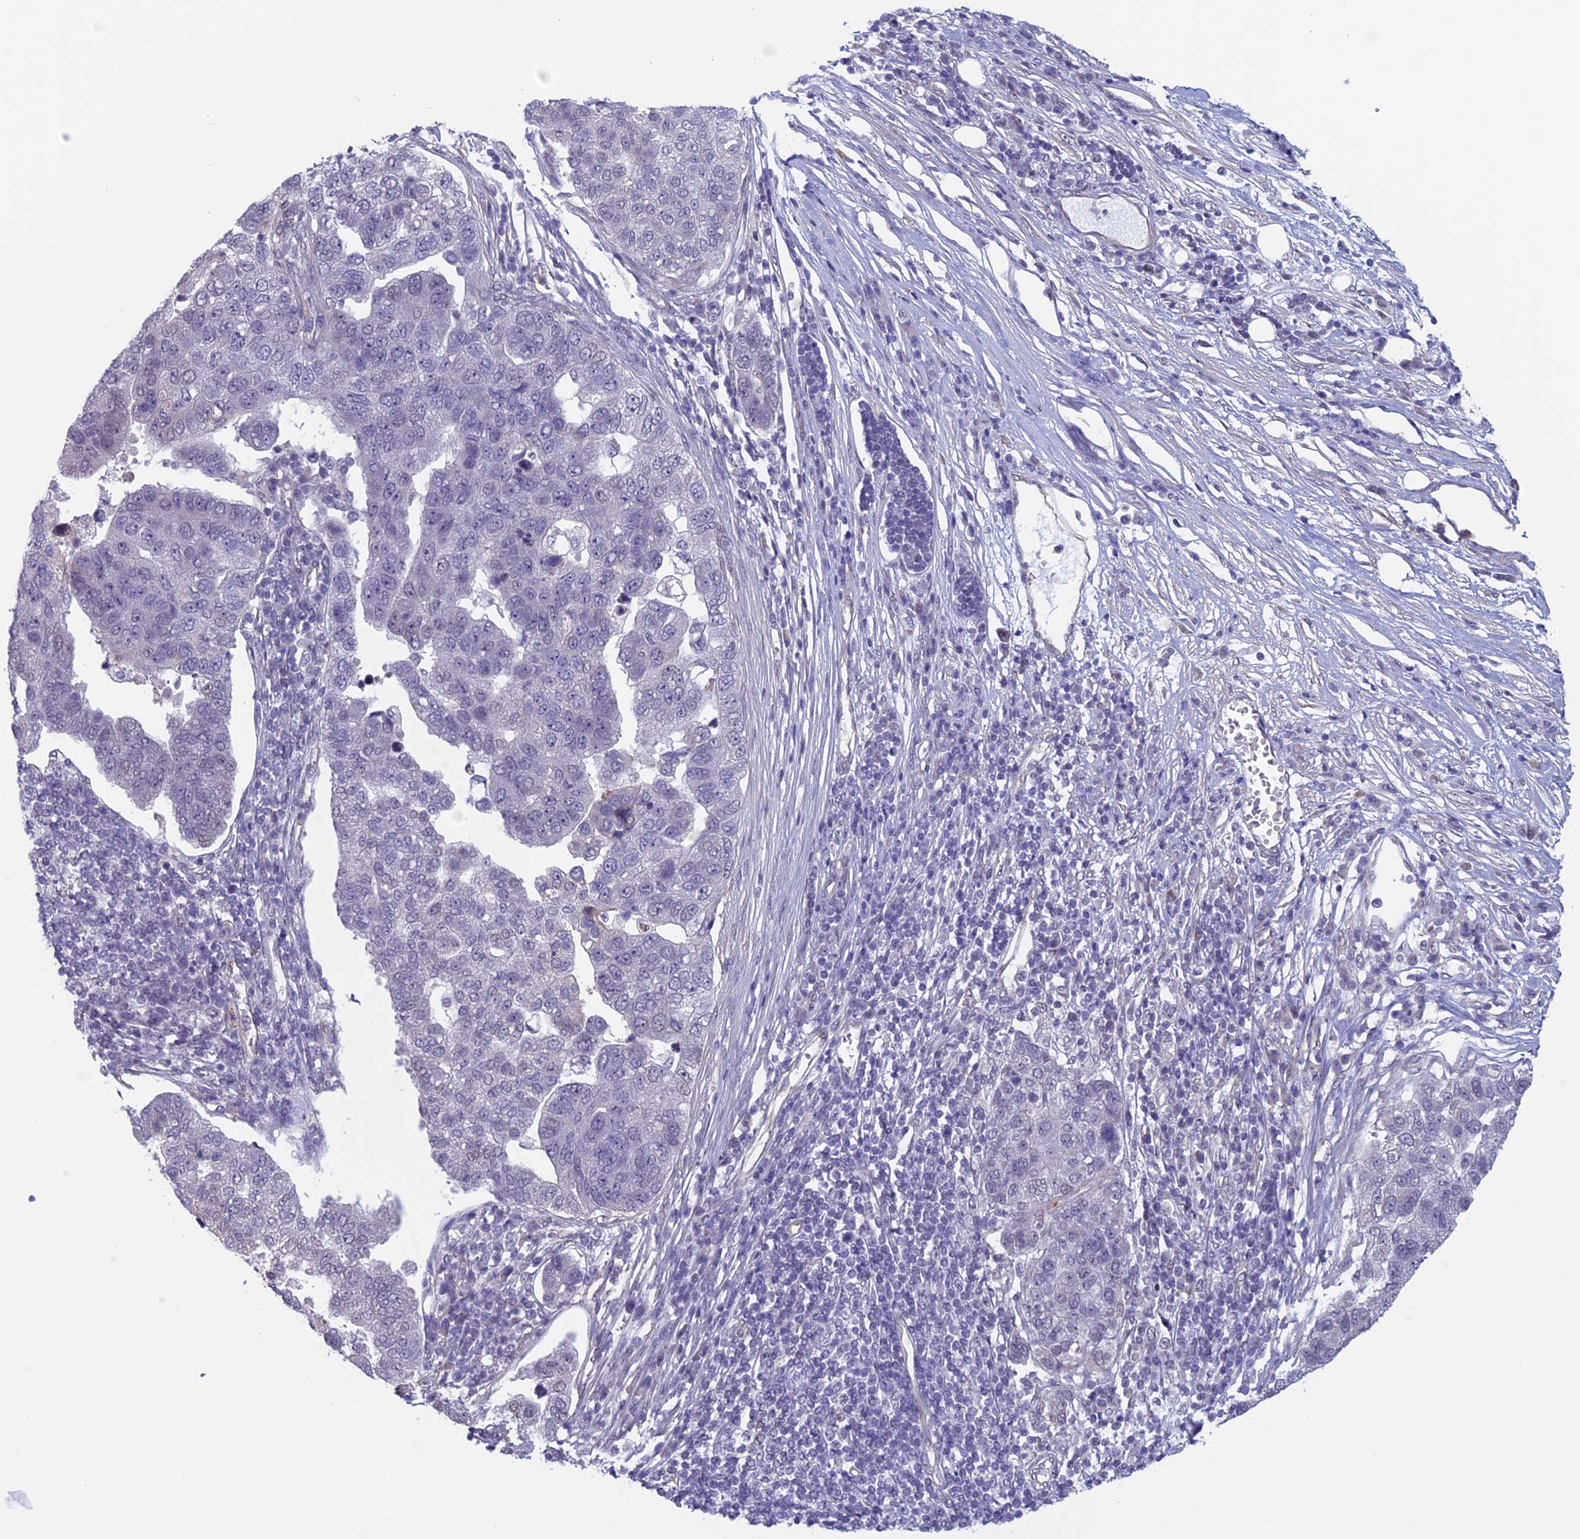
{"staining": {"intensity": "negative", "quantity": "none", "location": "none"}, "tissue": "pancreatic cancer", "cell_type": "Tumor cells", "image_type": "cancer", "snomed": [{"axis": "morphology", "description": "Adenocarcinoma, NOS"}, {"axis": "topography", "description": "Pancreas"}], "caption": "Tumor cells are negative for brown protein staining in pancreatic adenocarcinoma. The staining is performed using DAB (3,3'-diaminobenzidine) brown chromogen with nuclei counter-stained in using hematoxylin.", "gene": "SLC1A6", "patient": {"sex": "female", "age": 61}}